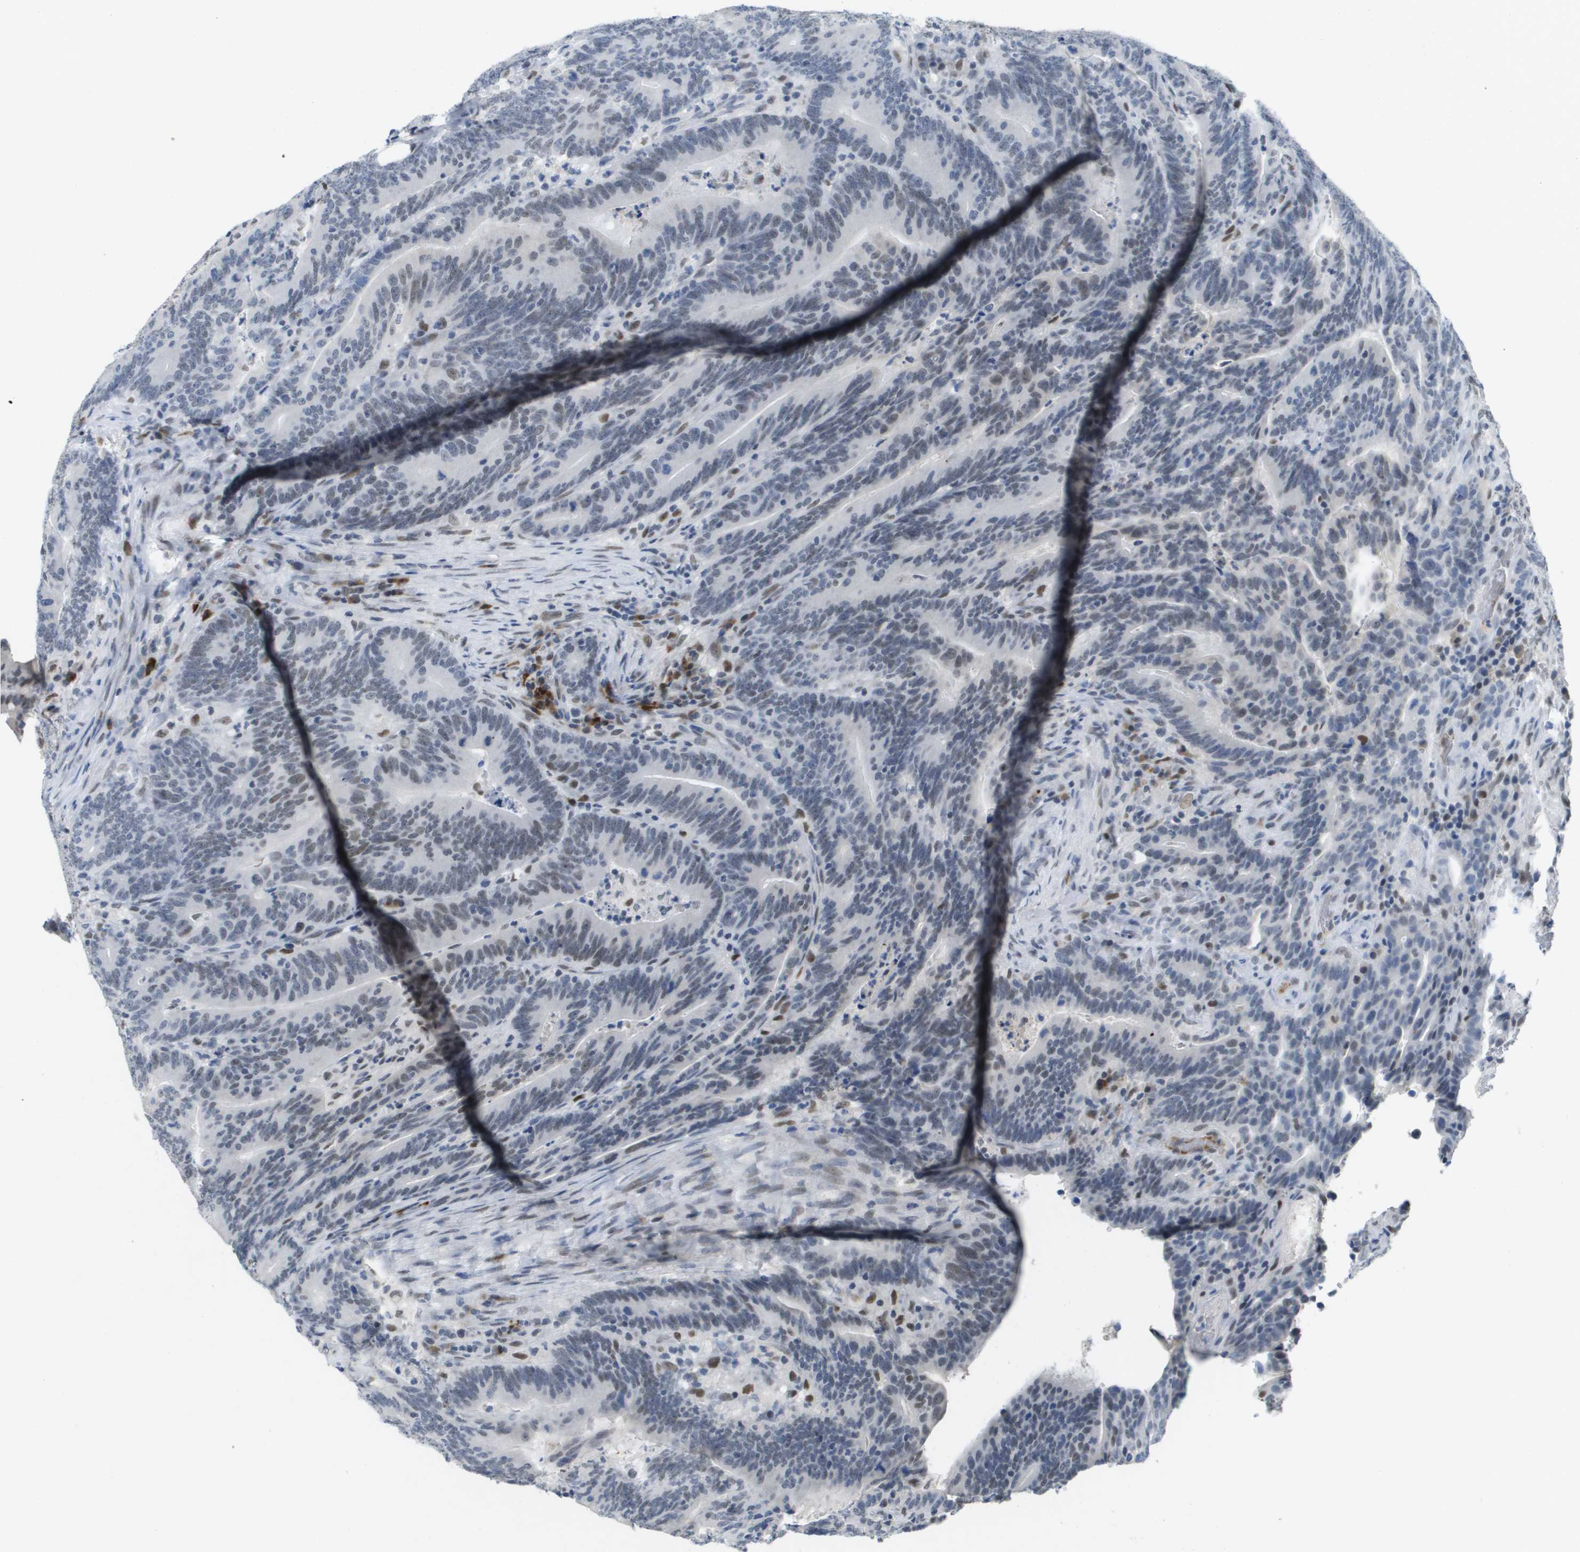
{"staining": {"intensity": "weak", "quantity": "<25%", "location": "nuclear"}, "tissue": "colorectal cancer", "cell_type": "Tumor cells", "image_type": "cancer", "snomed": [{"axis": "morphology", "description": "Normal tissue, NOS"}, {"axis": "morphology", "description": "Adenocarcinoma, NOS"}, {"axis": "topography", "description": "Colon"}], "caption": "Immunohistochemistry micrograph of neoplastic tissue: human colorectal cancer (adenocarcinoma) stained with DAB displays no significant protein expression in tumor cells.", "gene": "TP53RK", "patient": {"sex": "female", "age": 66}}